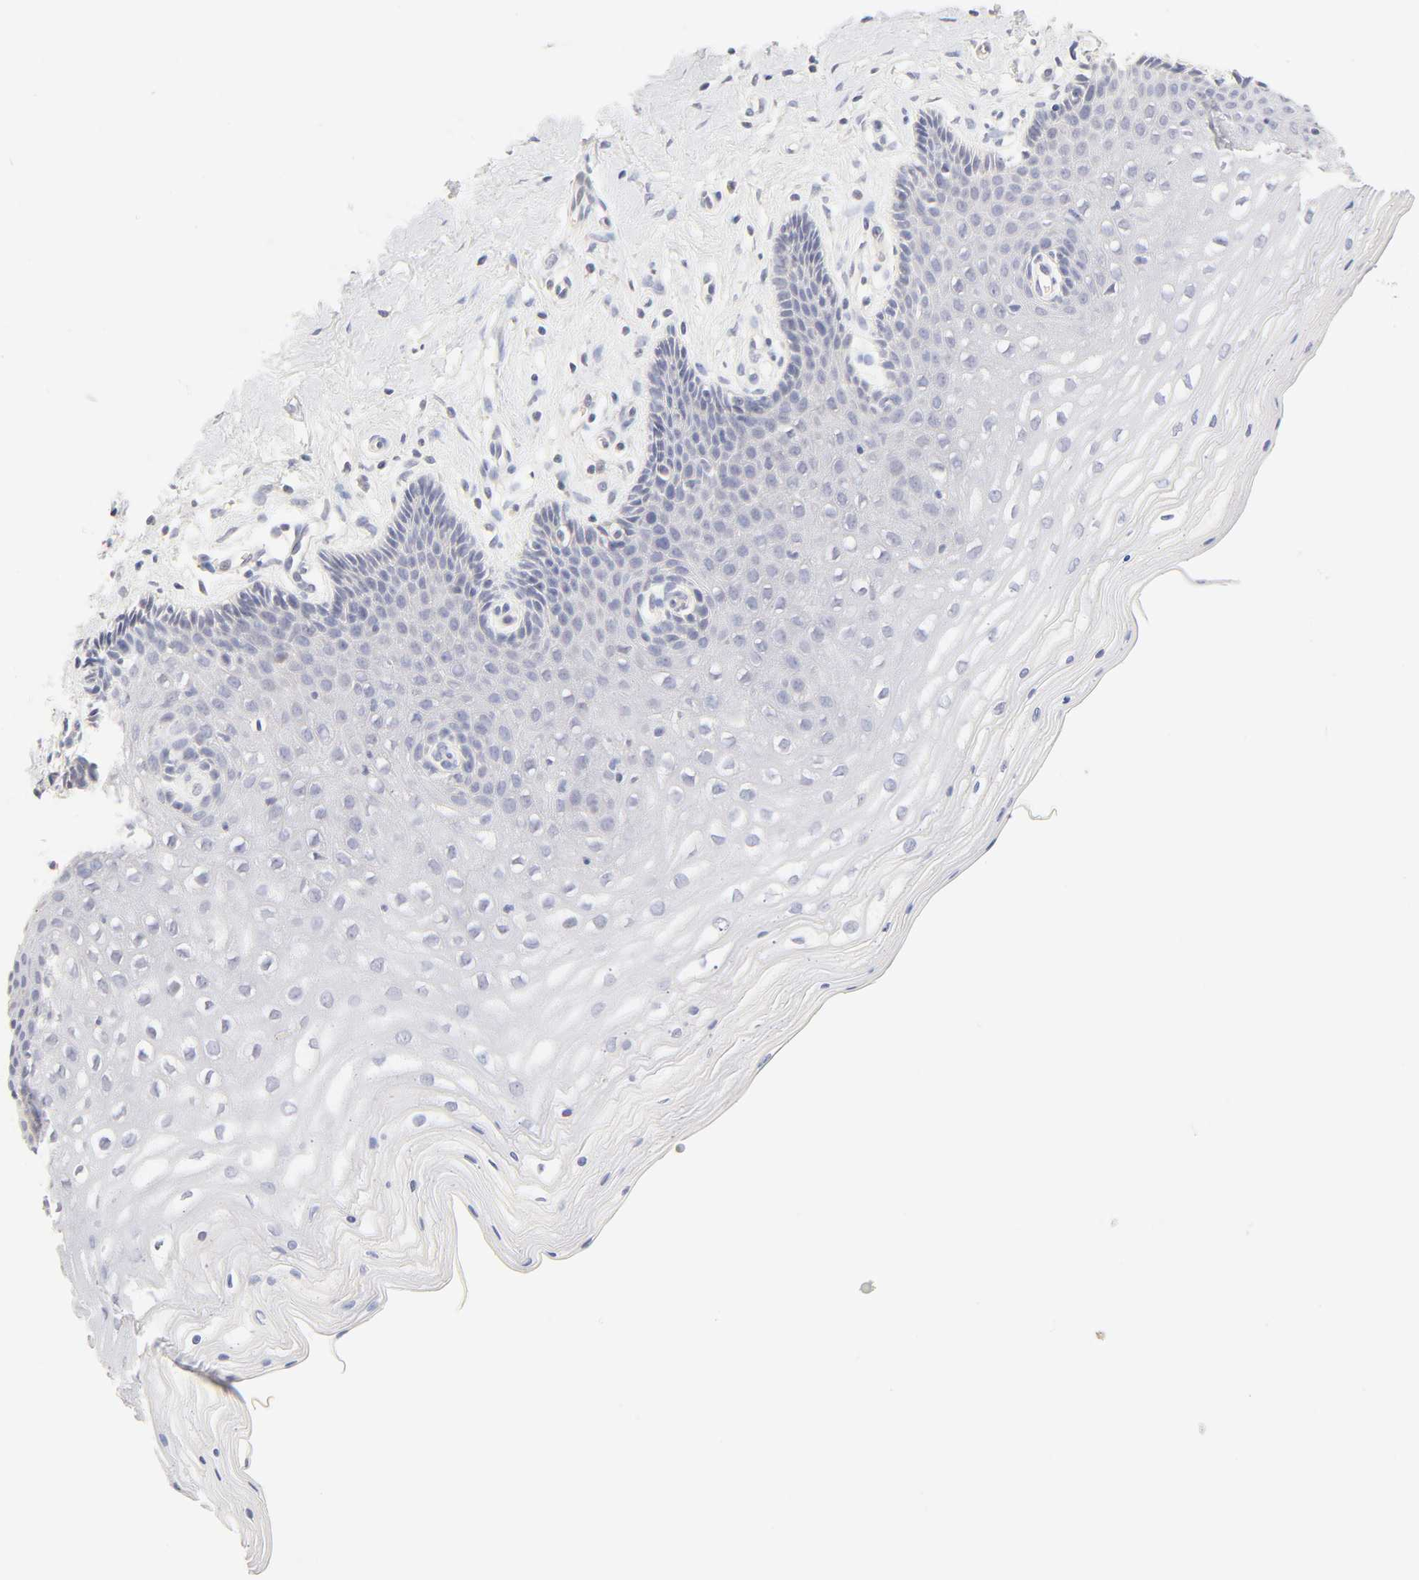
{"staining": {"intensity": "negative", "quantity": "none", "location": "none"}, "tissue": "cervix", "cell_type": "Glandular cells", "image_type": "normal", "snomed": [{"axis": "morphology", "description": "Normal tissue, NOS"}, {"axis": "topography", "description": "Cervix"}], "caption": "High magnification brightfield microscopy of benign cervix stained with DAB (3,3'-diaminobenzidine) (brown) and counterstained with hematoxylin (blue): glandular cells show no significant expression.", "gene": "CYP4B1", "patient": {"sex": "female", "age": 39}}